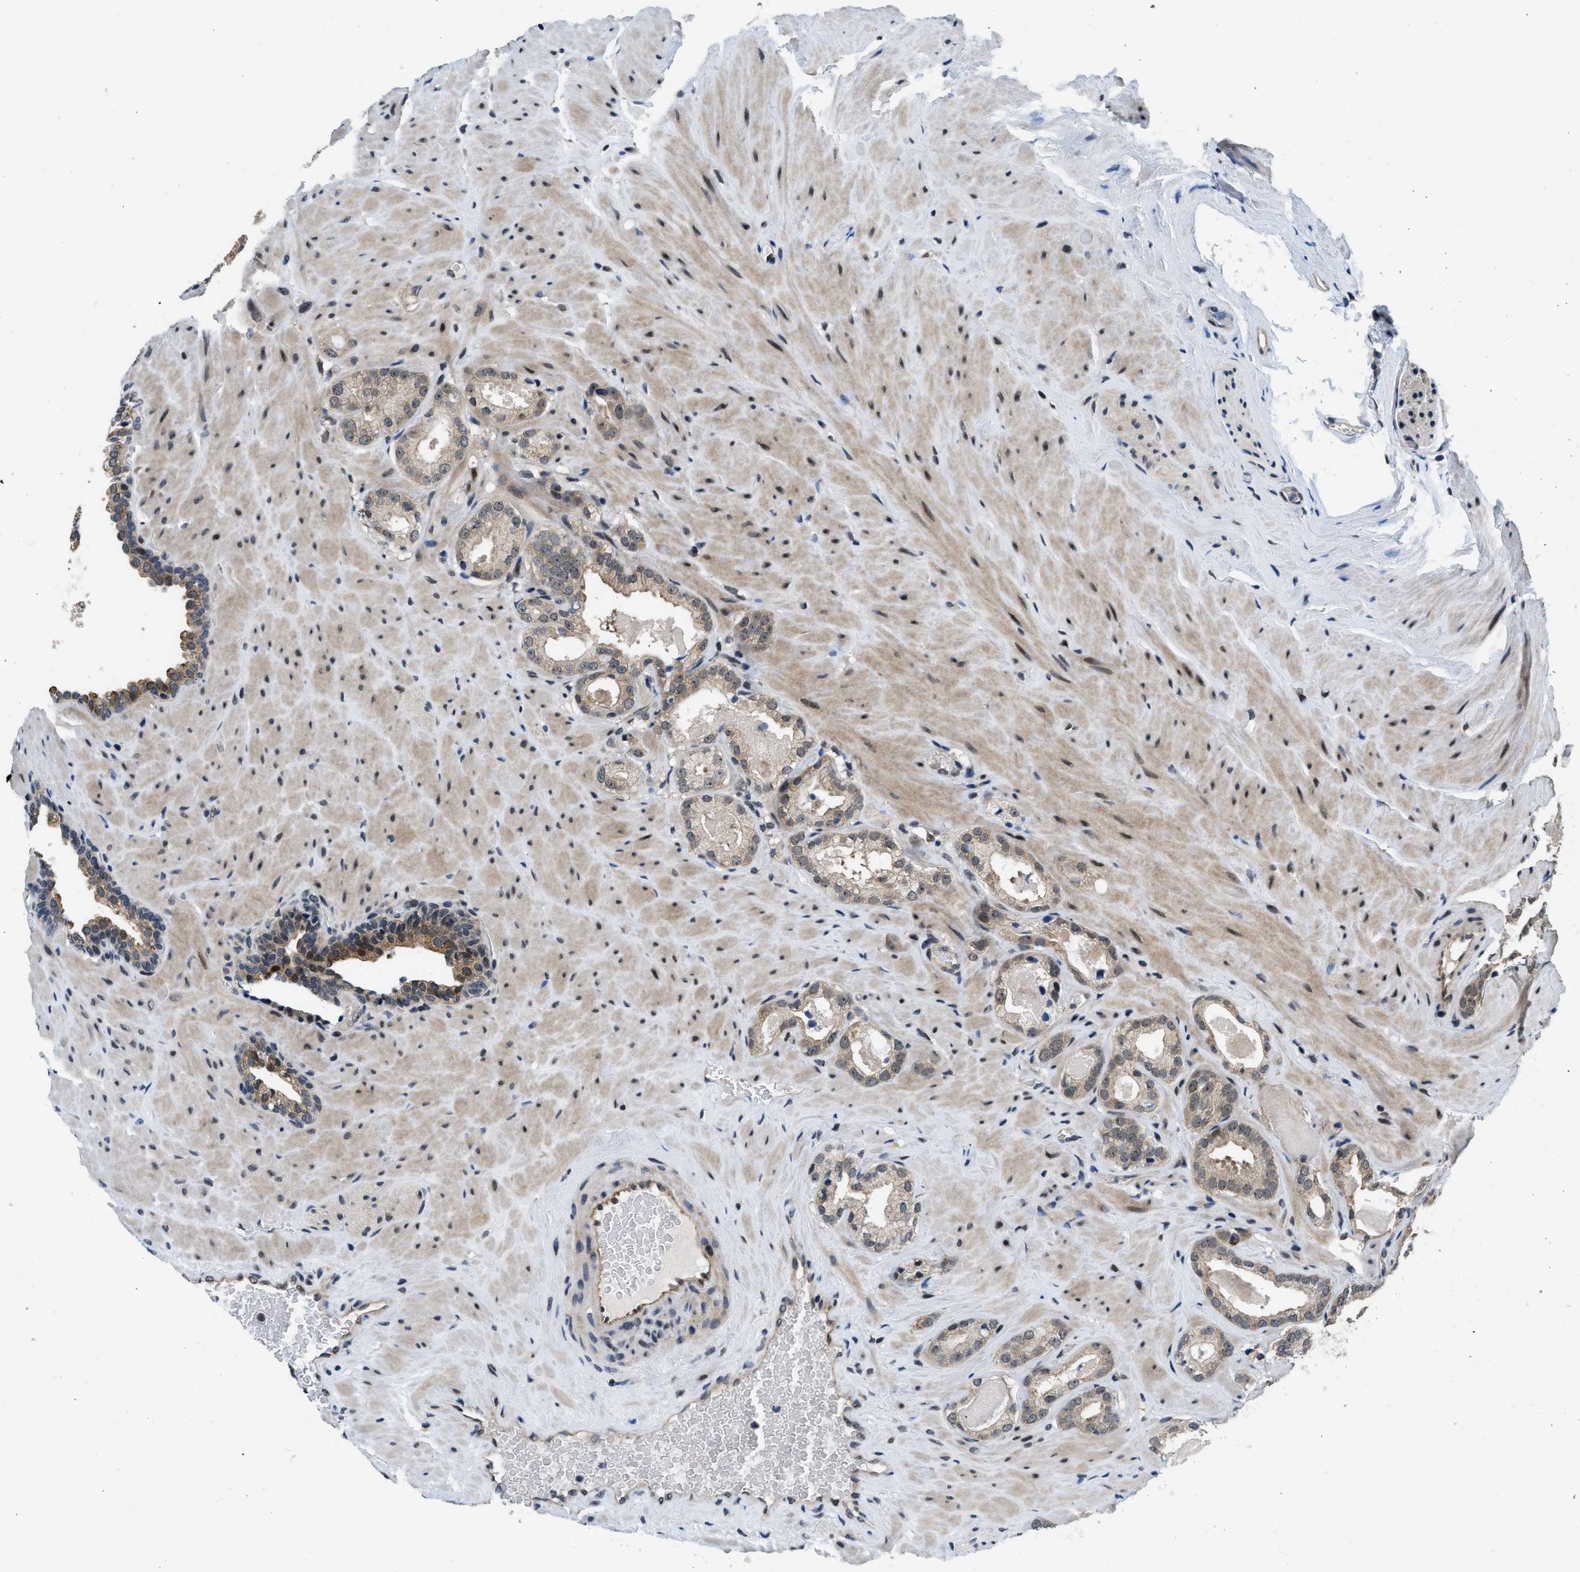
{"staining": {"intensity": "weak", "quantity": ">75%", "location": "cytoplasmic/membranous,nuclear"}, "tissue": "prostate cancer", "cell_type": "Tumor cells", "image_type": "cancer", "snomed": [{"axis": "morphology", "description": "Adenocarcinoma, High grade"}, {"axis": "topography", "description": "Prostate"}], "caption": "Tumor cells demonstrate low levels of weak cytoplasmic/membranous and nuclear staining in about >75% of cells in adenocarcinoma (high-grade) (prostate). (DAB (3,3'-diaminobenzidine) IHC with brightfield microscopy, high magnification).", "gene": "SETD5", "patient": {"sex": "male", "age": 64}}